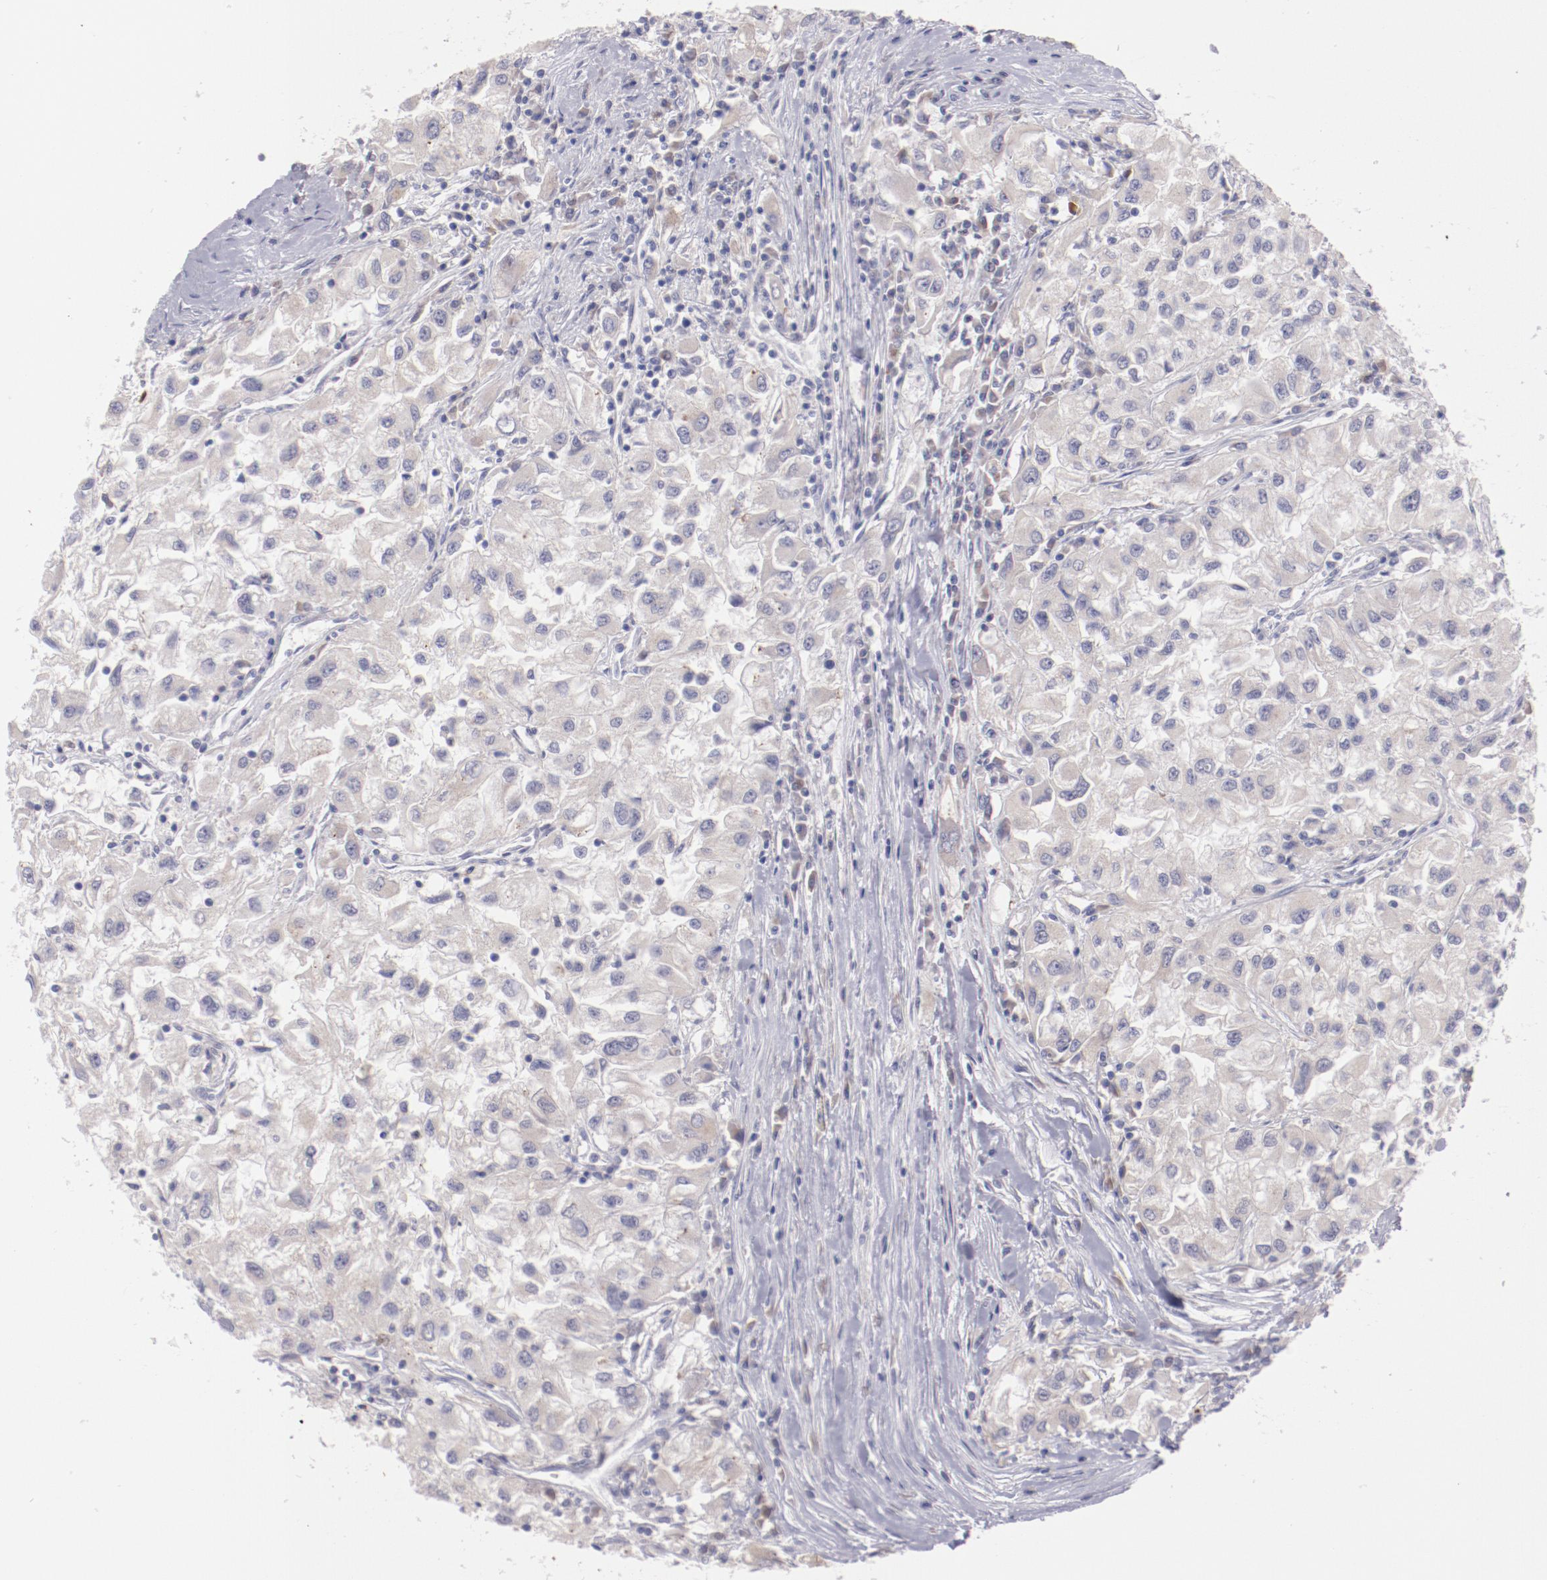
{"staining": {"intensity": "weak", "quantity": "<25%", "location": "cytoplasmic/membranous"}, "tissue": "renal cancer", "cell_type": "Tumor cells", "image_type": "cancer", "snomed": [{"axis": "morphology", "description": "Adenocarcinoma, NOS"}, {"axis": "topography", "description": "Kidney"}], "caption": "IHC image of human renal cancer (adenocarcinoma) stained for a protein (brown), which reveals no positivity in tumor cells.", "gene": "TRAF3", "patient": {"sex": "male", "age": 59}}